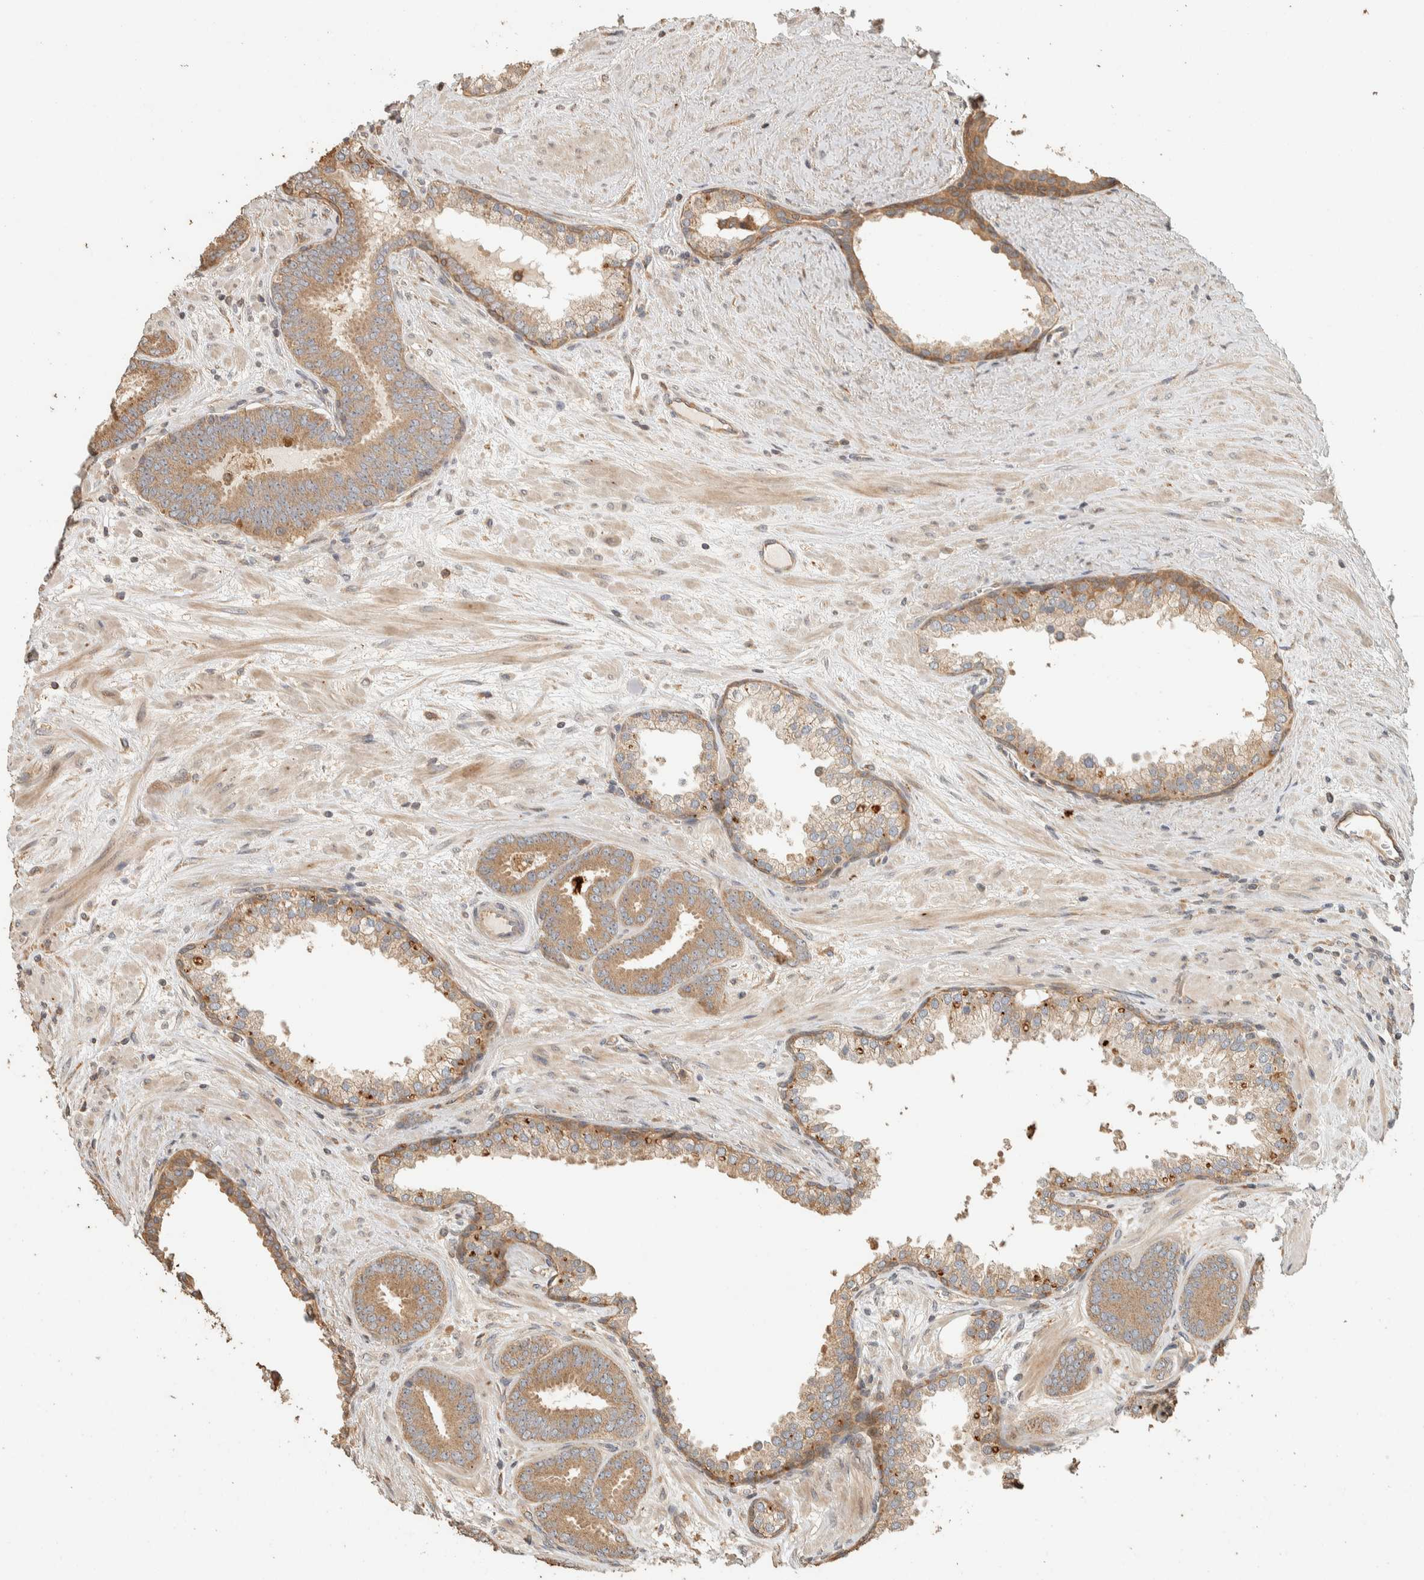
{"staining": {"intensity": "moderate", "quantity": ">75%", "location": "cytoplasmic/membranous"}, "tissue": "prostate cancer", "cell_type": "Tumor cells", "image_type": "cancer", "snomed": [{"axis": "morphology", "description": "Adenocarcinoma, Low grade"}, {"axis": "topography", "description": "Prostate"}], "caption": "Immunohistochemistry (IHC) histopathology image of prostate adenocarcinoma (low-grade) stained for a protein (brown), which demonstrates medium levels of moderate cytoplasmic/membranous staining in approximately >75% of tumor cells.", "gene": "EXOC7", "patient": {"sex": "male", "age": 62}}